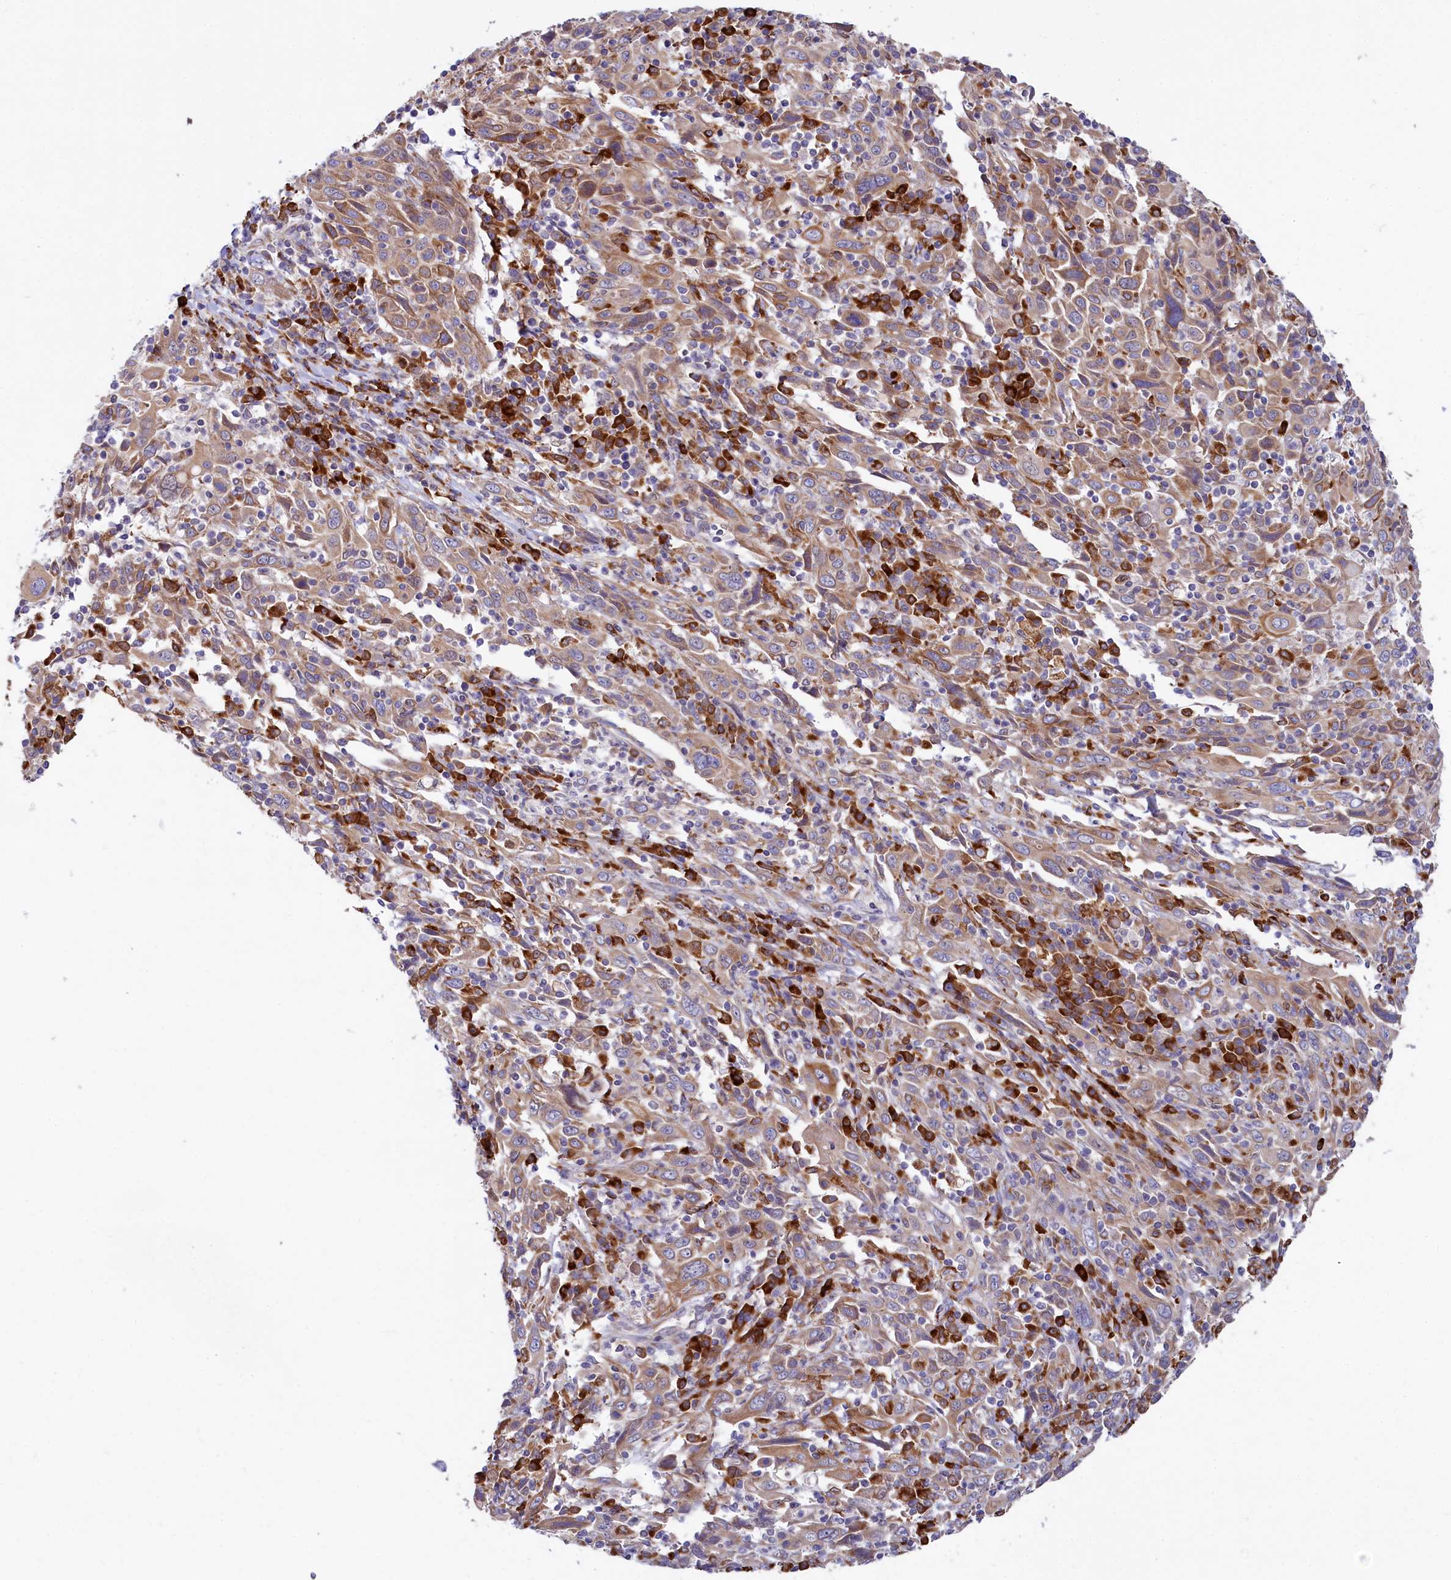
{"staining": {"intensity": "moderate", "quantity": ">75%", "location": "cytoplasmic/membranous"}, "tissue": "cervical cancer", "cell_type": "Tumor cells", "image_type": "cancer", "snomed": [{"axis": "morphology", "description": "Squamous cell carcinoma, NOS"}, {"axis": "topography", "description": "Cervix"}], "caption": "Immunohistochemical staining of human cervical cancer (squamous cell carcinoma) reveals medium levels of moderate cytoplasmic/membranous protein staining in approximately >75% of tumor cells. Ihc stains the protein of interest in brown and the nuclei are stained blue.", "gene": "CHID1", "patient": {"sex": "female", "age": 46}}